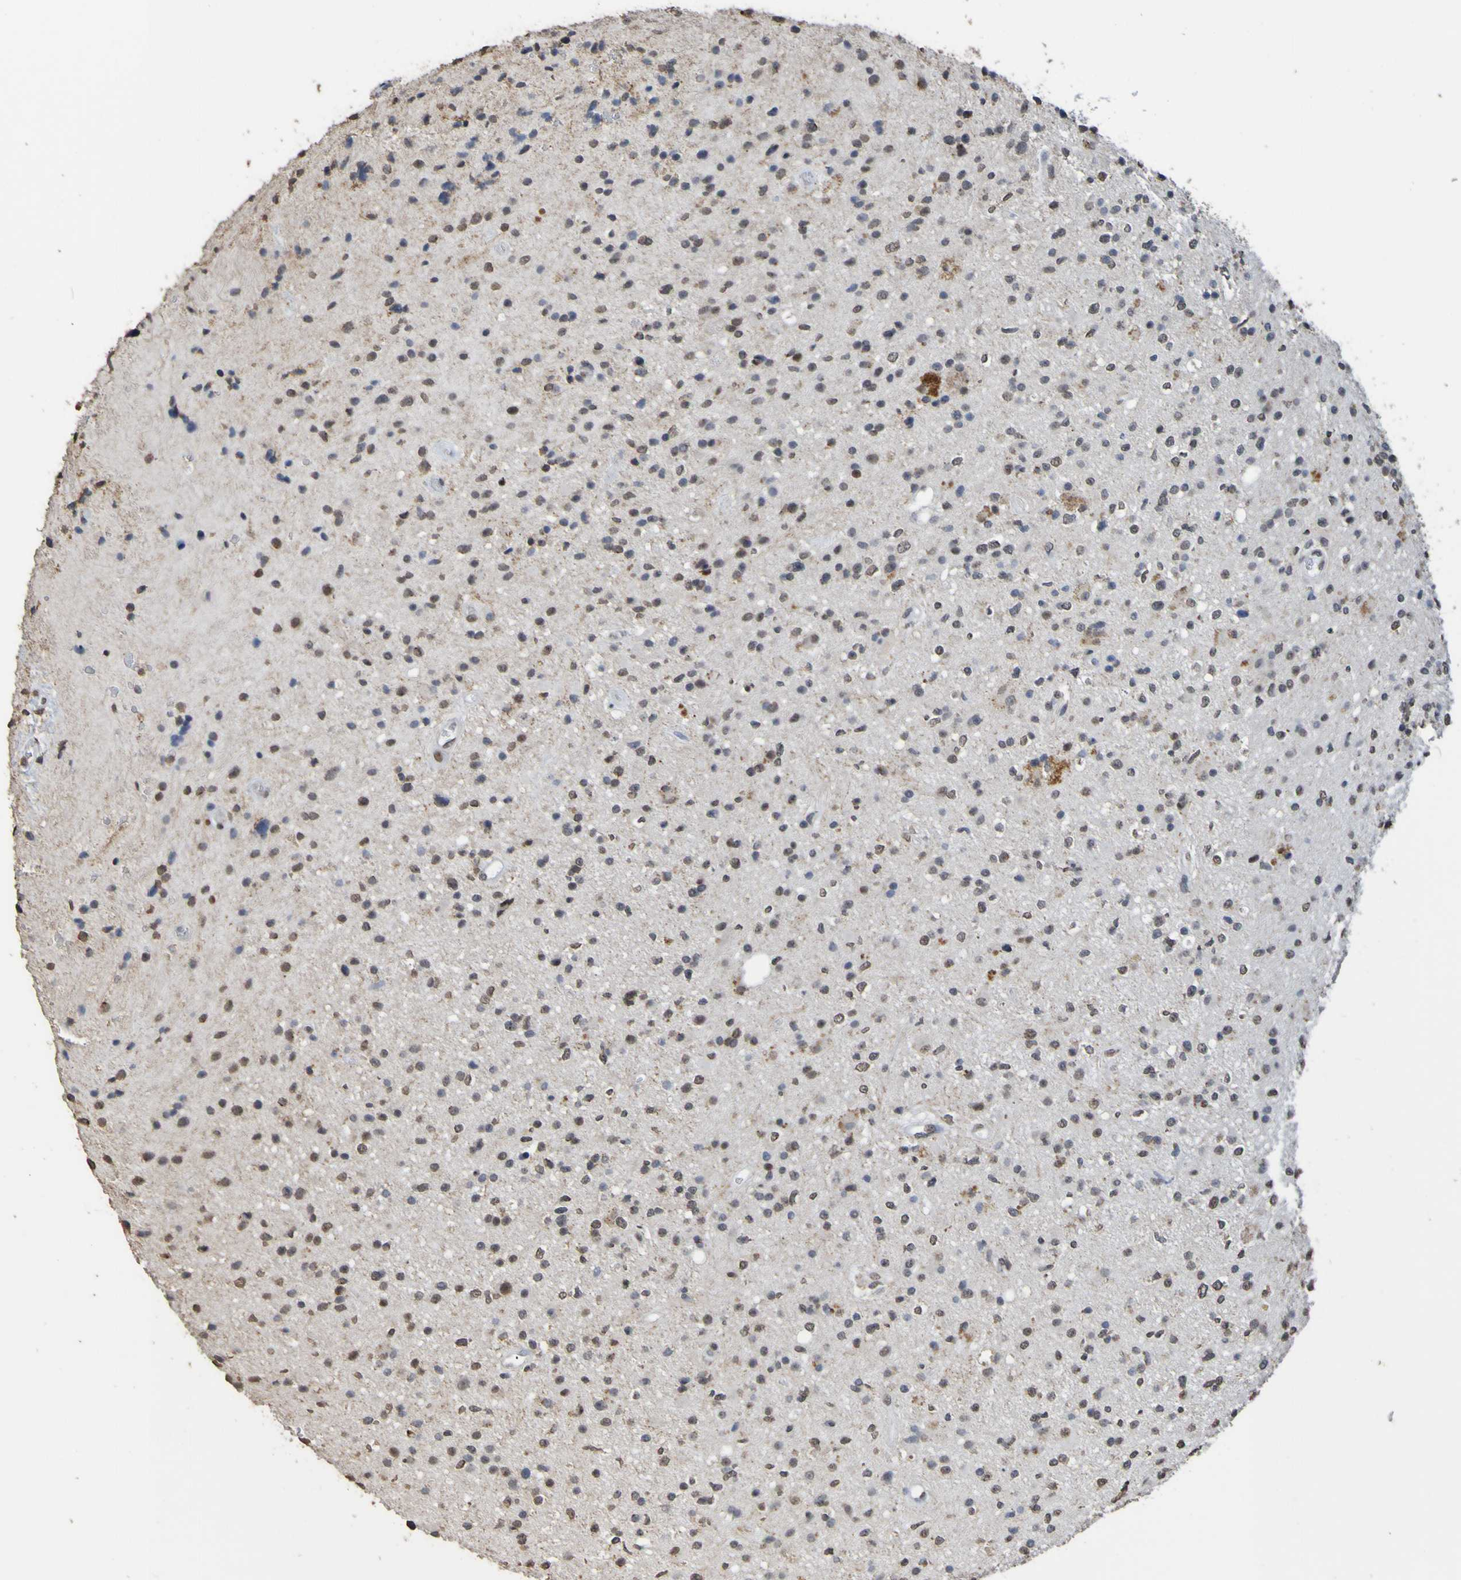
{"staining": {"intensity": "weak", "quantity": ">75%", "location": "nuclear"}, "tissue": "glioma", "cell_type": "Tumor cells", "image_type": "cancer", "snomed": [{"axis": "morphology", "description": "Glioma, malignant, High grade"}, {"axis": "topography", "description": "Brain"}], "caption": "Weak nuclear expression for a protein is appreciated in about >75% of tumor cells of glioma using immunohistochemistry.", "gene": "ALKBH2", "patient": {"sex": "male", "age": 33}}